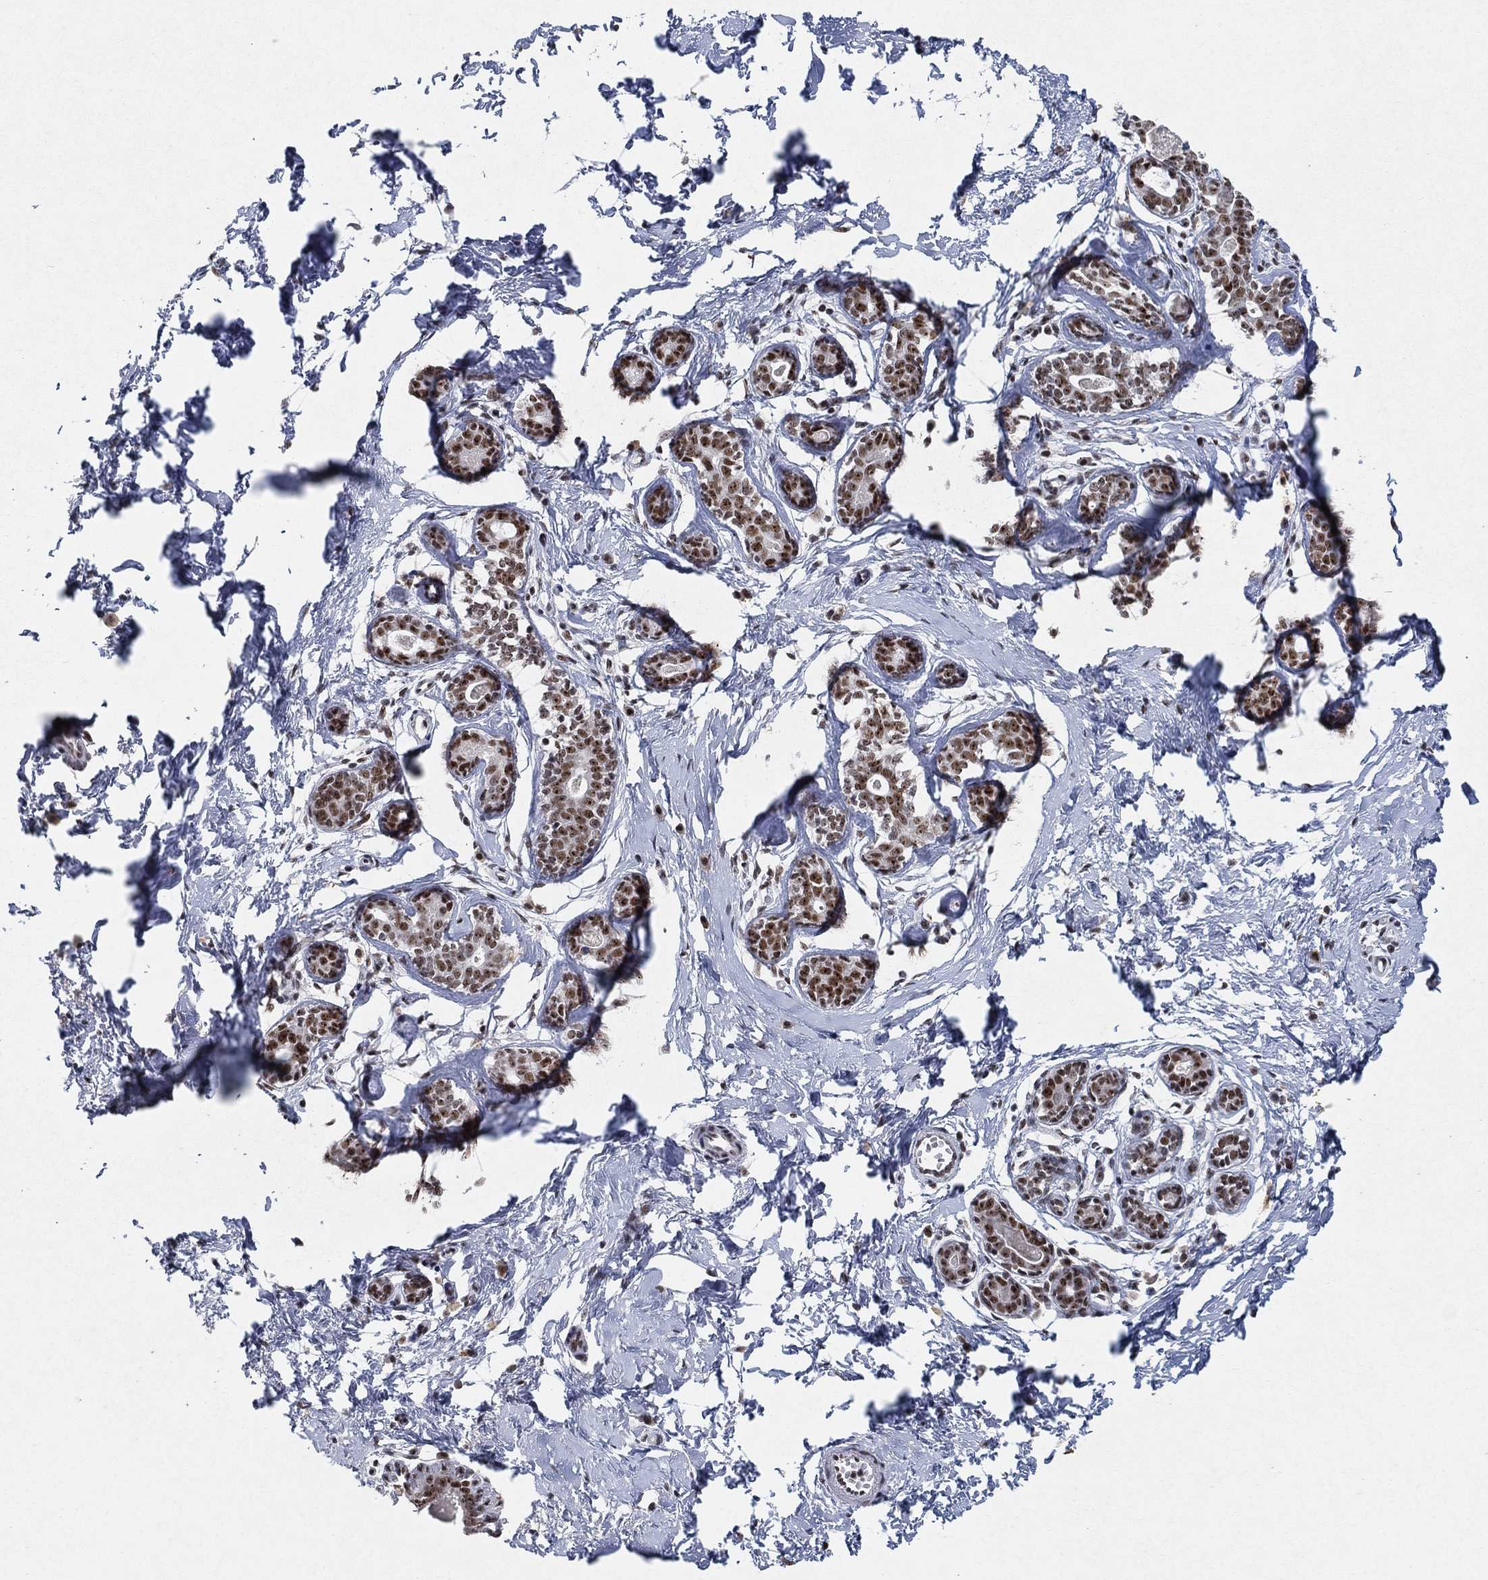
{"staining": {"intensity": "moderate", "quantity": ">75%", "location": "nuclear"}, "tissue": "breast", "cell_type": "Glandular cells", "image_type": "normal", "snomed": [{"axis": "morphology", "description": "Normal tissue, NOS"}, {"axis": "topography", "description": "Breast"}], "caption": "The micrograph demonstrates staining of unremarkable breast, revealing moderate nuclear protein expression (brown color) within glandular cells.", "gene": "DDX27", "patient": {"sex": "female", "age": 37}}